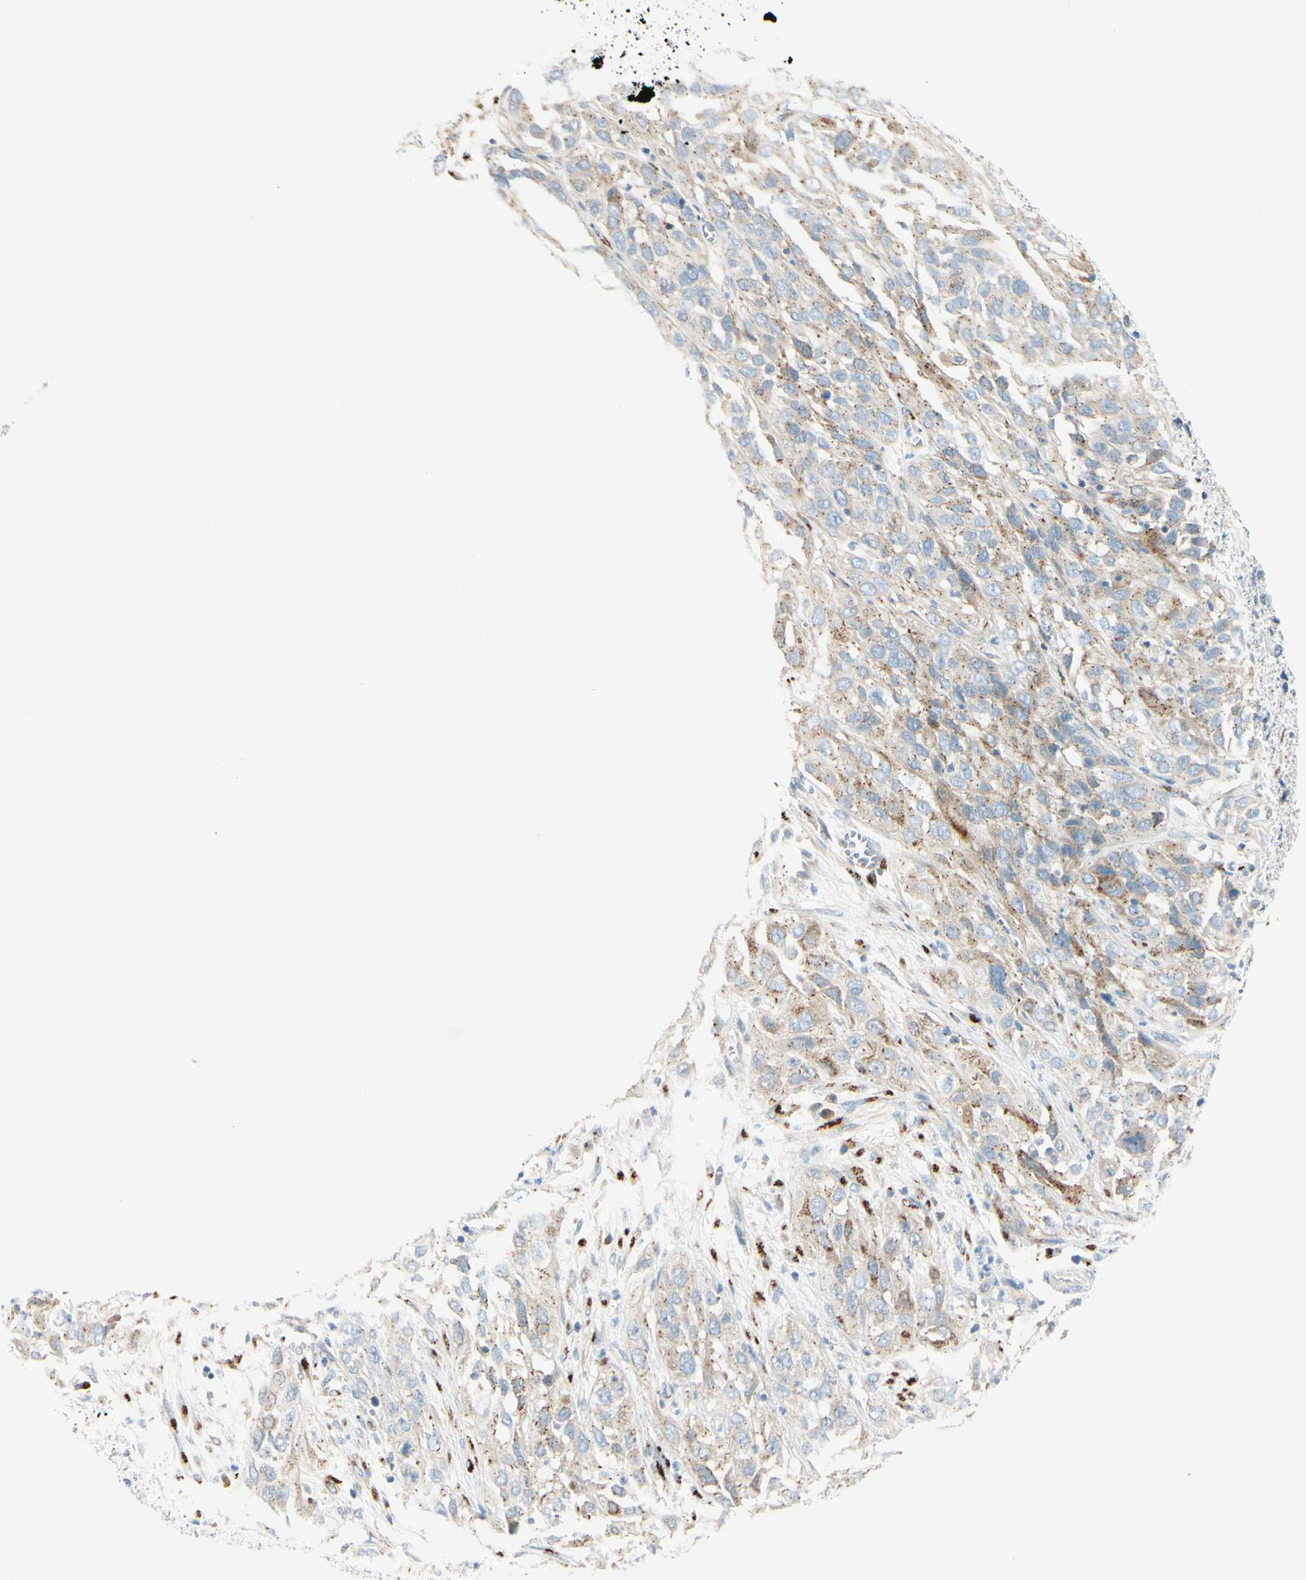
{"staining": {"intensity": "moderate", "quantity": "25%-75%", "location": "cytoplasmic/membranous"}, "tissue": "cervical cancer", "cell_type": "Tumor cells", "image_type": "cancer", "snomed": [{"axis": "morphology", "description": "Squamous cell carcinoma, NOS"}, {"axis": "topography", "description": "Cervix"}], "caption": "Cervical squamous cell carcinoma was stained to show a protein in brown. There is medium levels of moderate cytoplasmic/membranous expression in about 25%-75% of tumor cells. The staining was performed using DAB (3,3'-diaminobenzidine) to visualize the protein expression in brown, while the nuclei were stained in blue with hematoxylin (Magnification: 20x).", "gene": "GALNT5", "patient": {"sex": "female", "age": 32}}